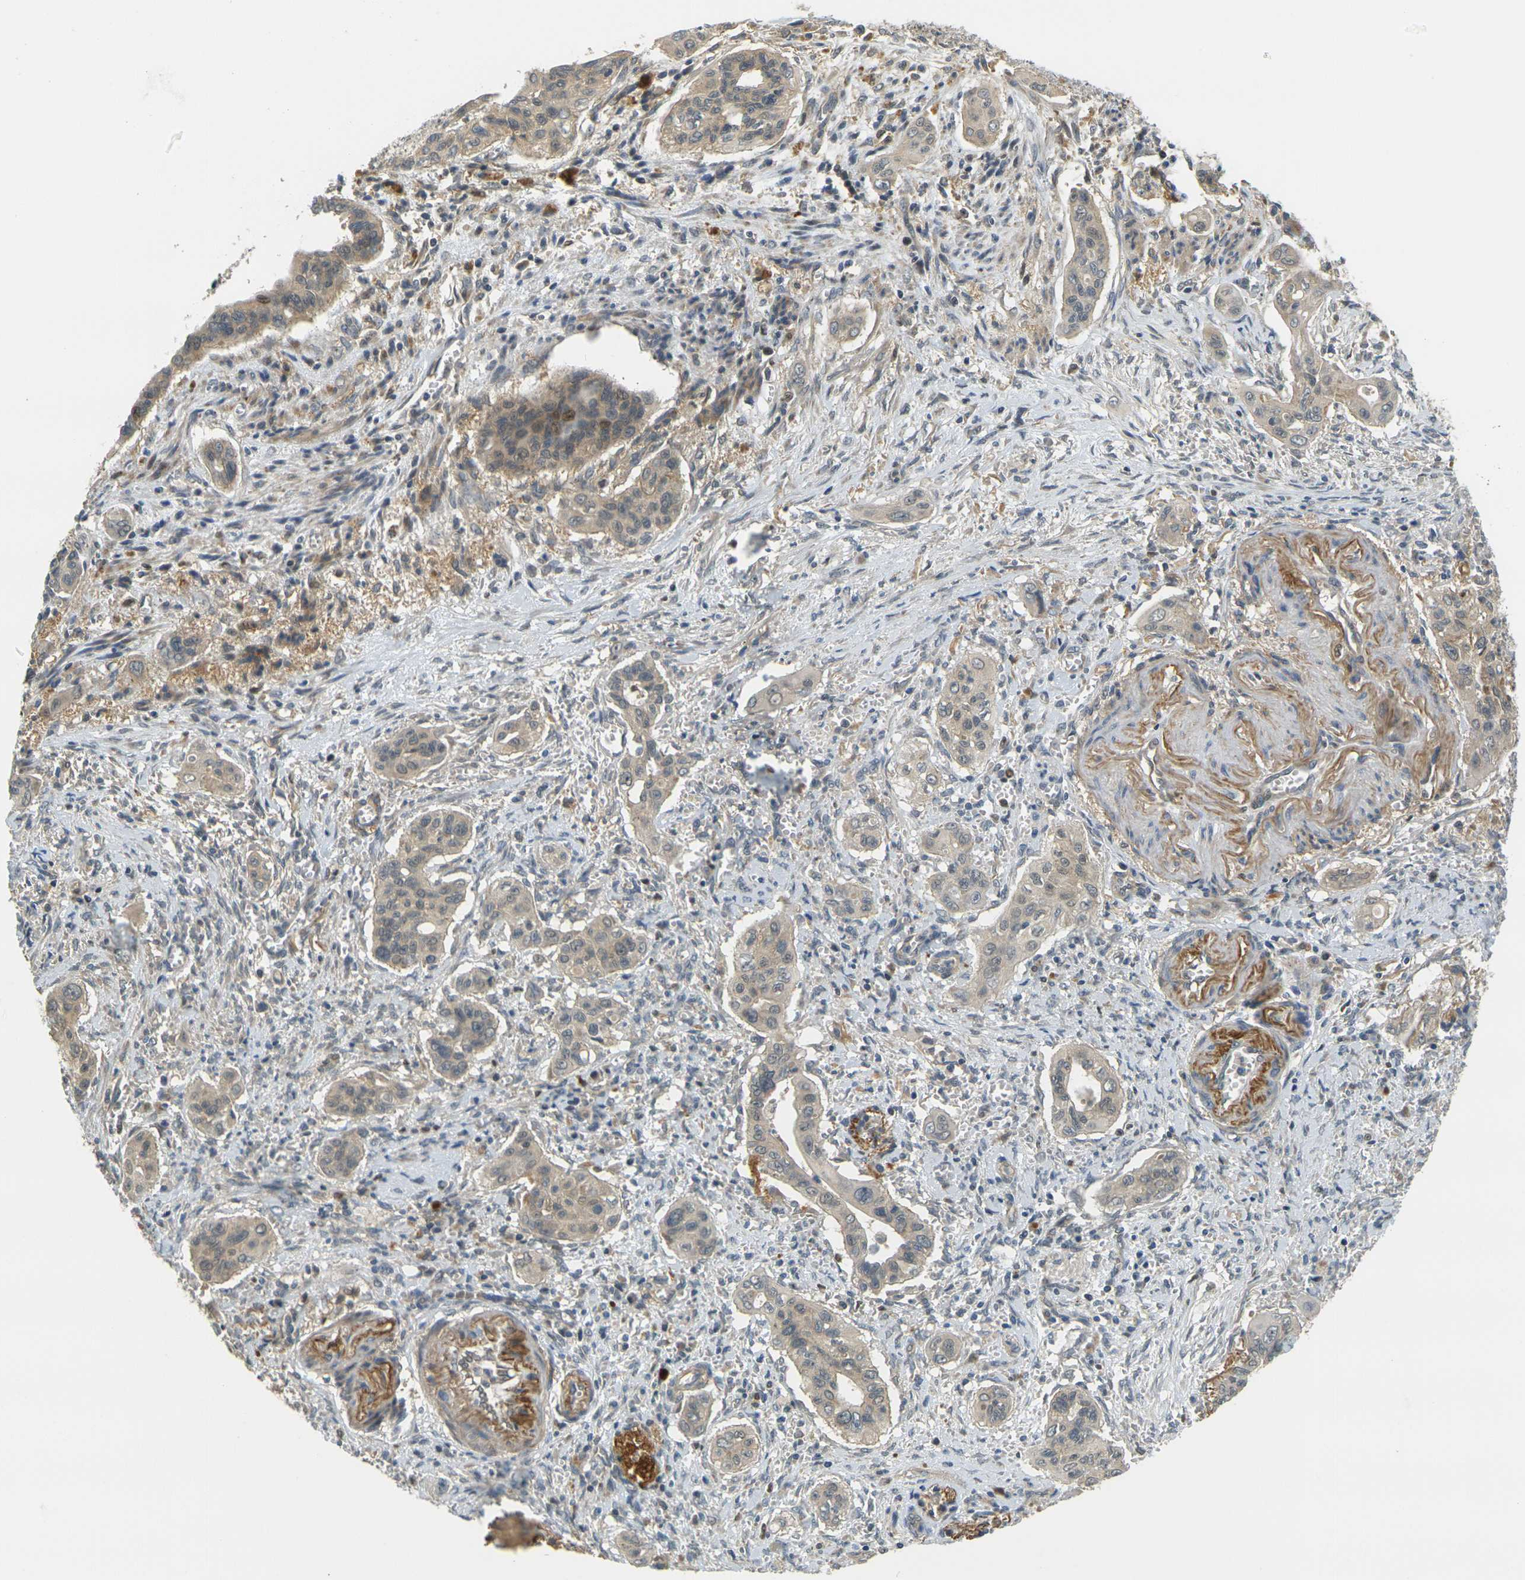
{"staining": {"intensity": "weak", "quantity": ">75%", "location": "cytoplasmic/membranous"}, "tissue": "pancreatic cancer", "cell_type": "Tumor cells", "image_type": "cancer", "snomed": [{"axis": "morphology", "description": "Adenocarcinoma, NOS"}, {"axis": "topography", "description": "Pancreas"}], "caption": "High-power microscopy captured an IHC image of pancreatic adenocarcinoma, revealing weak cytoplasmic/membranous positivity in approximately >75% of tumor cells.", "gene": "KLHL8", "patient": {"sex": "male", "age": 77}}